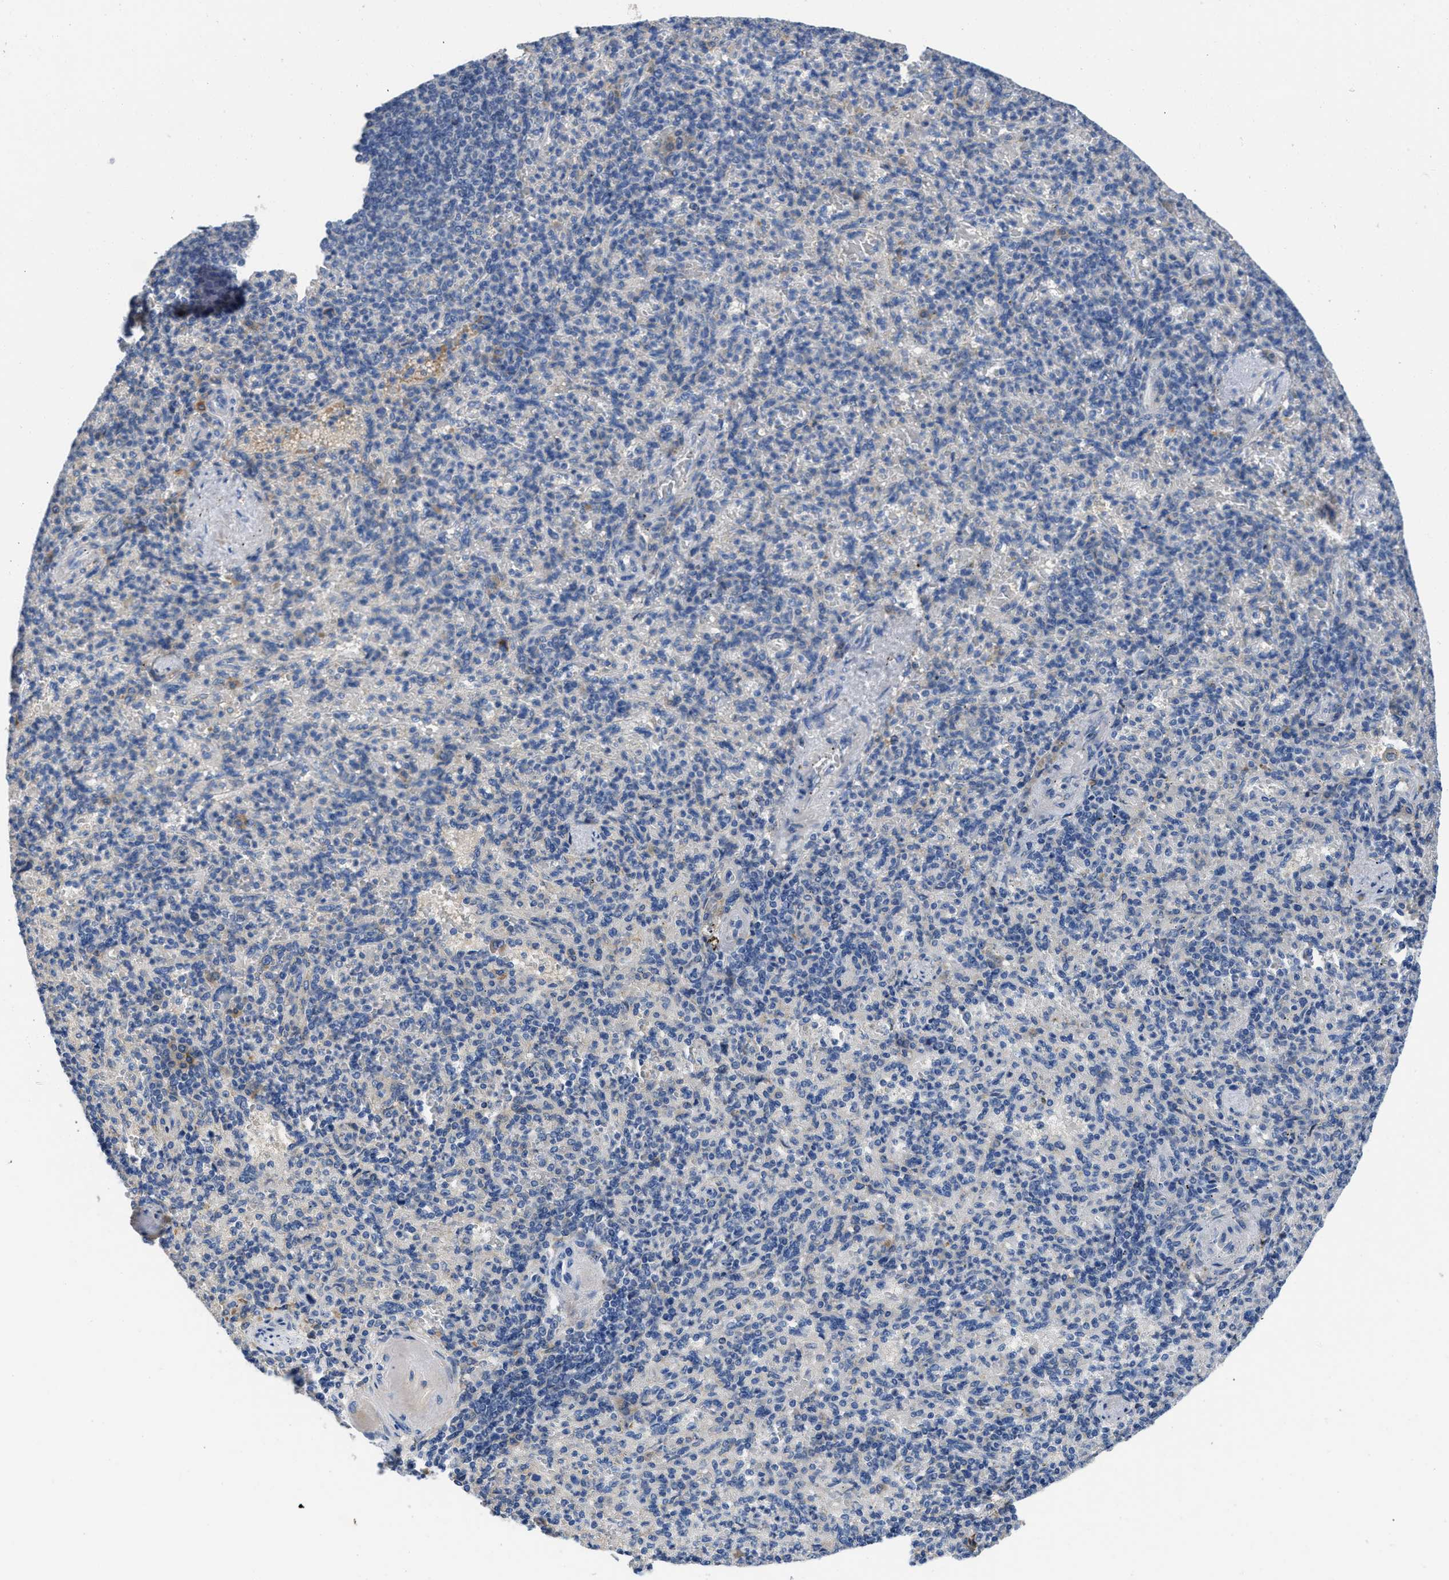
{"staining": {"intensity": "negative", "quantity": "none", "location": "none"}, "tissue": "spleen", "cell_type": "Cells in red pulp", "image_type": "normal", "snomed": [{"axis": "morphology", "description": "Normal tissue, NOS"}, {"axis": "topography", "description": "Spleen"}], "caption": "Cells in red pulp show no significant protein expression in unremarkable spleen.", "gene": "C1S", "patient": {"sex": "female", "age": 74}}